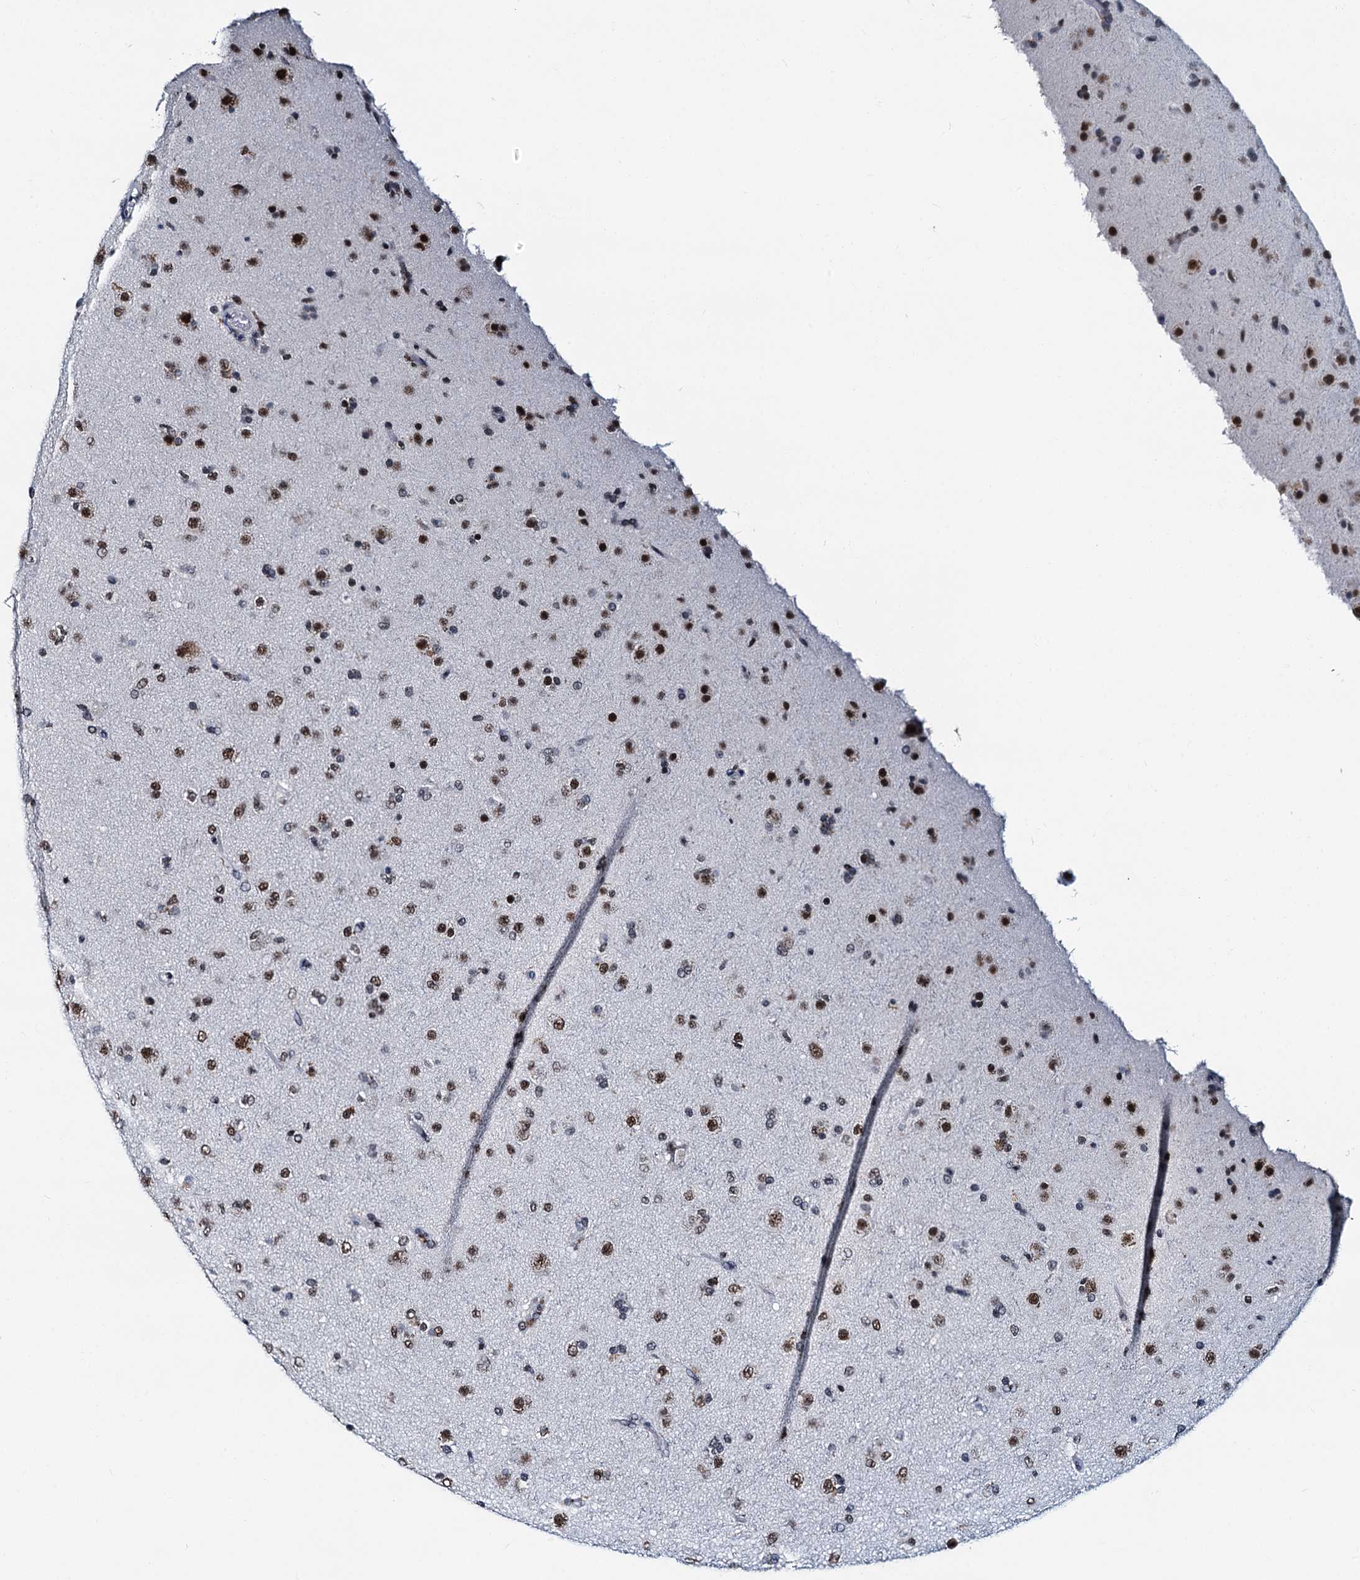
{"staining": {"intensity": "moderate", "quantity": ">75%", "location": "nuclear"}, "tissue": "glioma", "cell_type": "Tumor cells", "image_type": "cancer", "snomed": [{"axis": "morphology", "description": "Glioma, malignant, Low grade"}, {"axis": "topography", "description": "Brain"}], "caption": "Immunohistochemistry staining of low-grade glioma (malignant), which exhibits medium levels of moderate nuclear staining in about >75% of tumor cells indicating moderate nuclear protein staining. The staining was performed using DAB (brown) for protein detection and nuclei were counterstained in hematoxylin (blue).", "gene": "SNRPD1", "patient": {"sex": "male", "age": 65}}